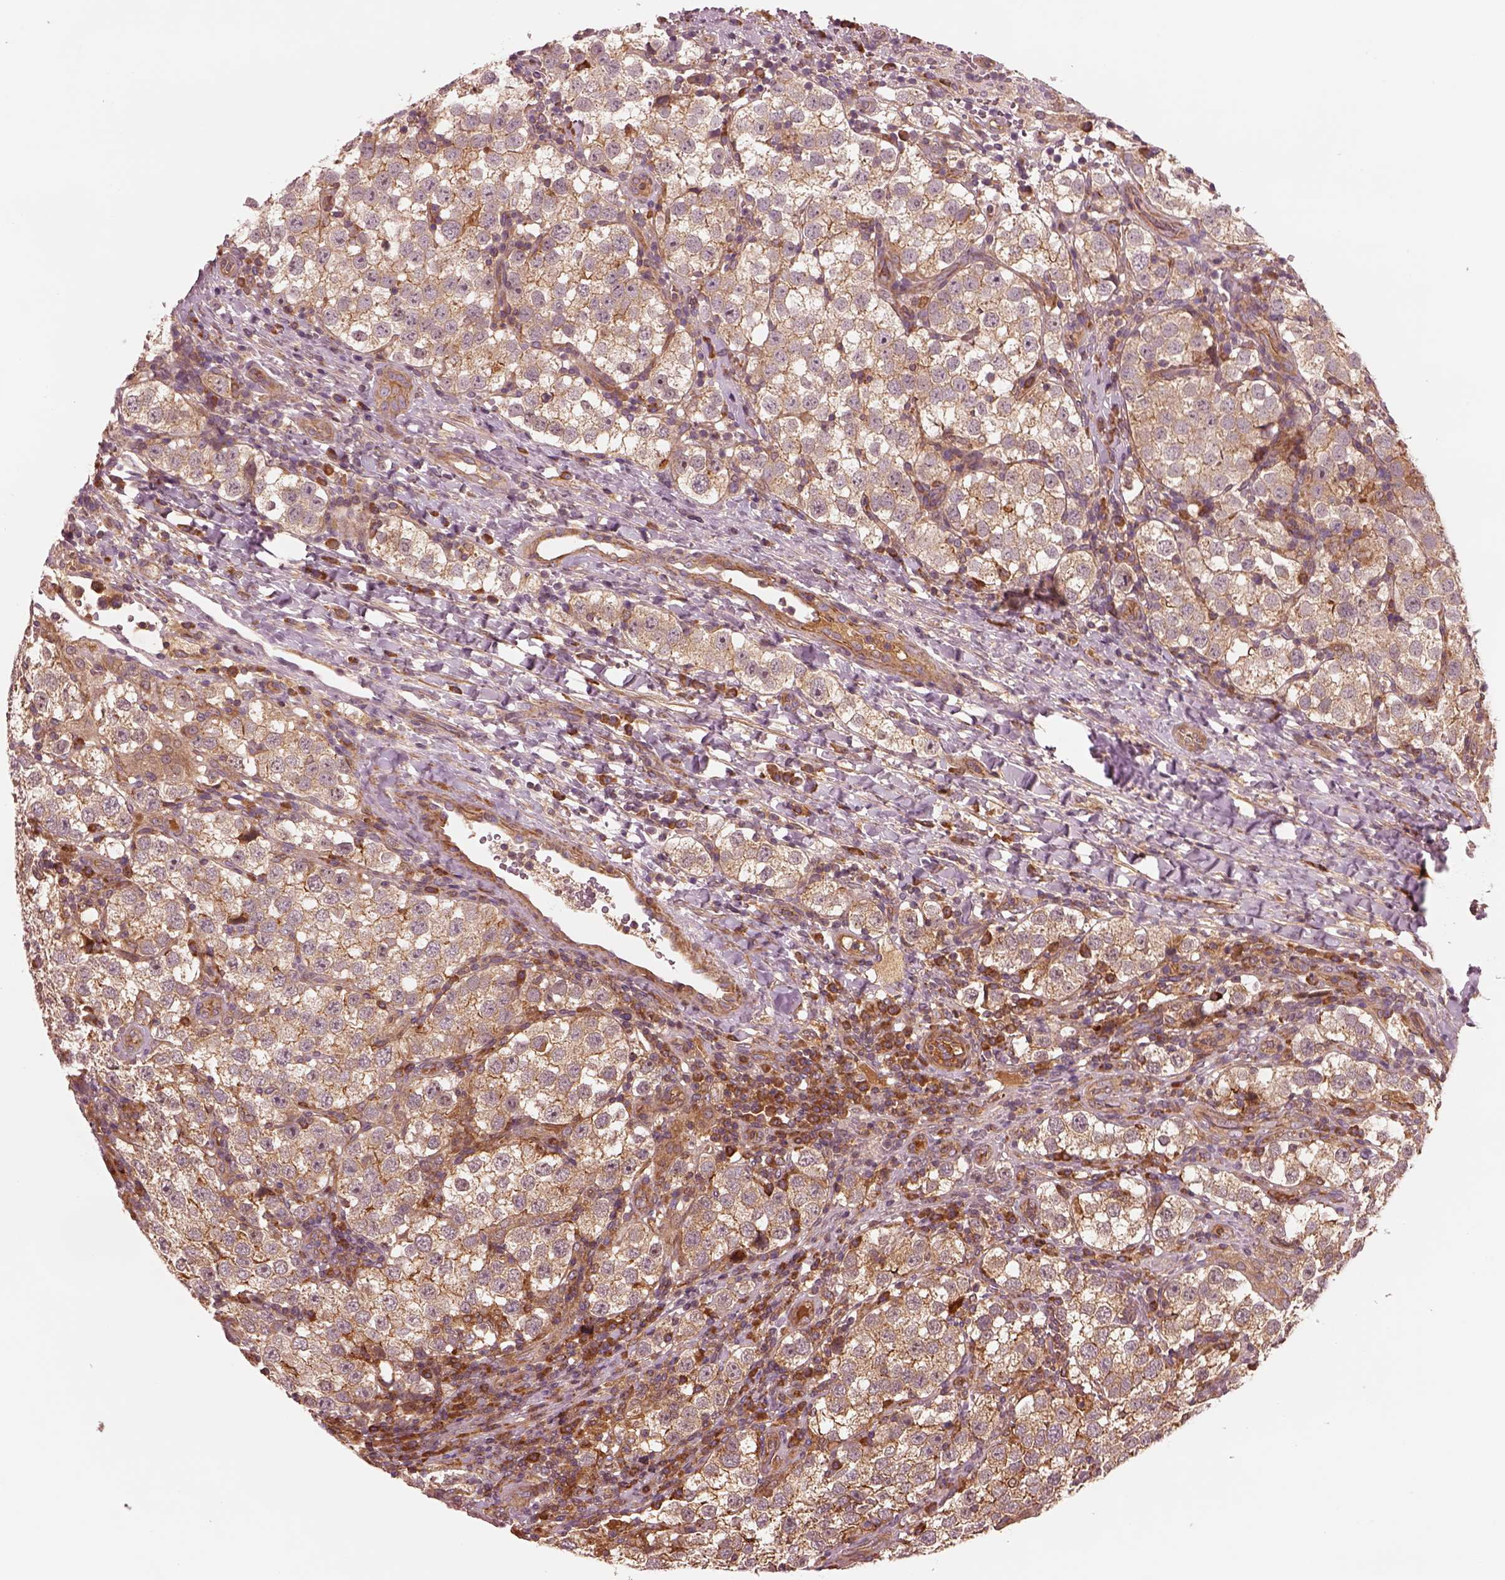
{"staining": {"intensity": "moderate", "quantity": "25%-75%", "location": "cytoplasmic/membranous"}, "tissue": "testis cancer", "cell_type": "Tumor cells", "image_type": "cancer", "snomed": [{"axis": "morphology", "description": "Seminoma, NOS"}, {"axis": "topography", "description": "Testis"}], "caption": "A brown stain highlights moderate cytoplasmic/membranous staining of a protein in seminoma (testis) tumor cells.", "gene": "ASCC2", "patient": {"sex": "male", "age": 37}}